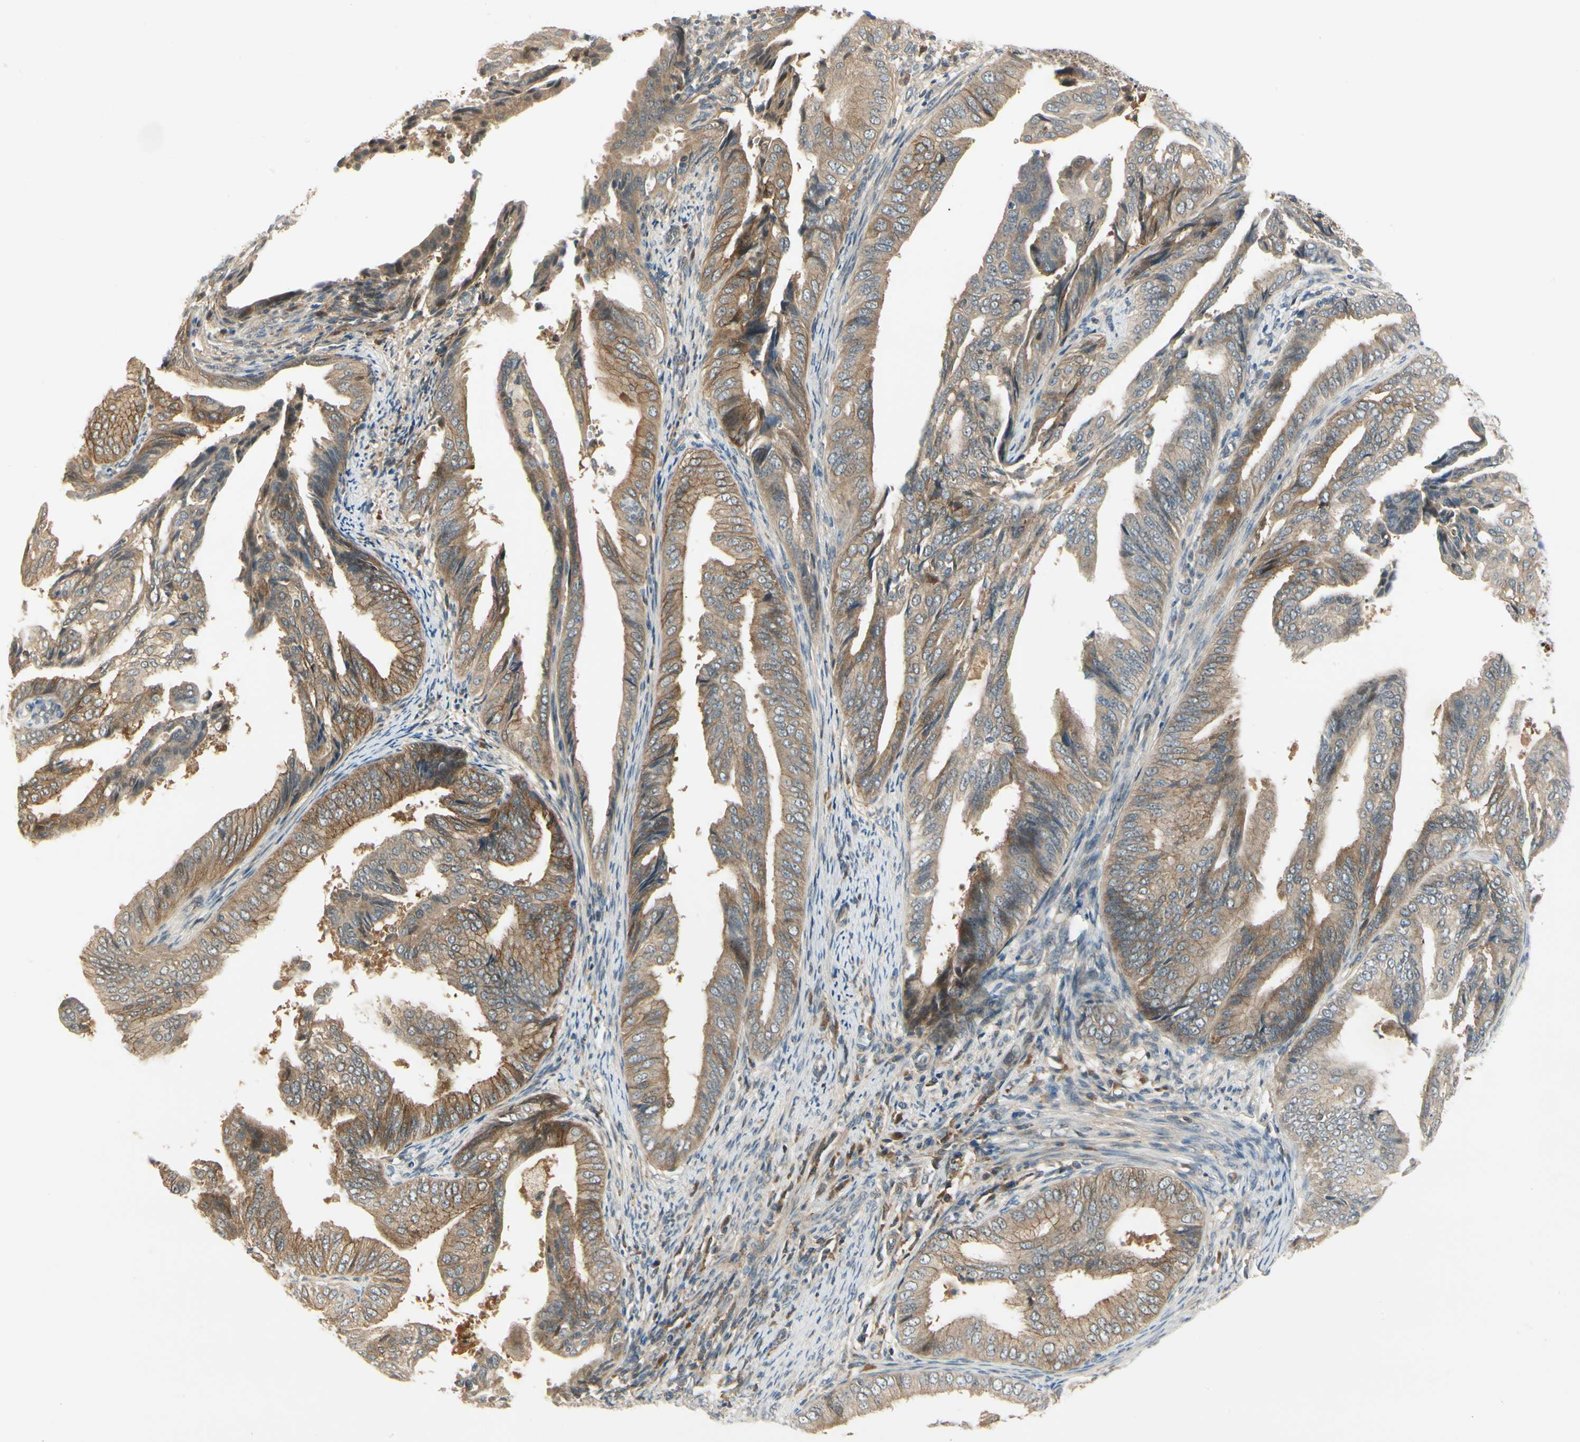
{"staining": {"intensity": "moderate", "quantity": ">75%", "location": "cytoplasmic/membranous"}, "tissue": "endometrial cancer", "cell_type": "Tumor cells", "image_type": "cancer", "snomed": [{"axis": "morphology", "description": "Adenocarcinoma, NOS"}, {"axis": "topography", "description": "Endometrium"}], "caption": "Immunohistochemistry of adenocarcinoma (endometrial) reveals medium levels of moderate cytoplasmic/membranous staining in about >75% of tumor cells.", "gene": "EPHB3", "patient": {"sex": "female", "age": 58}}